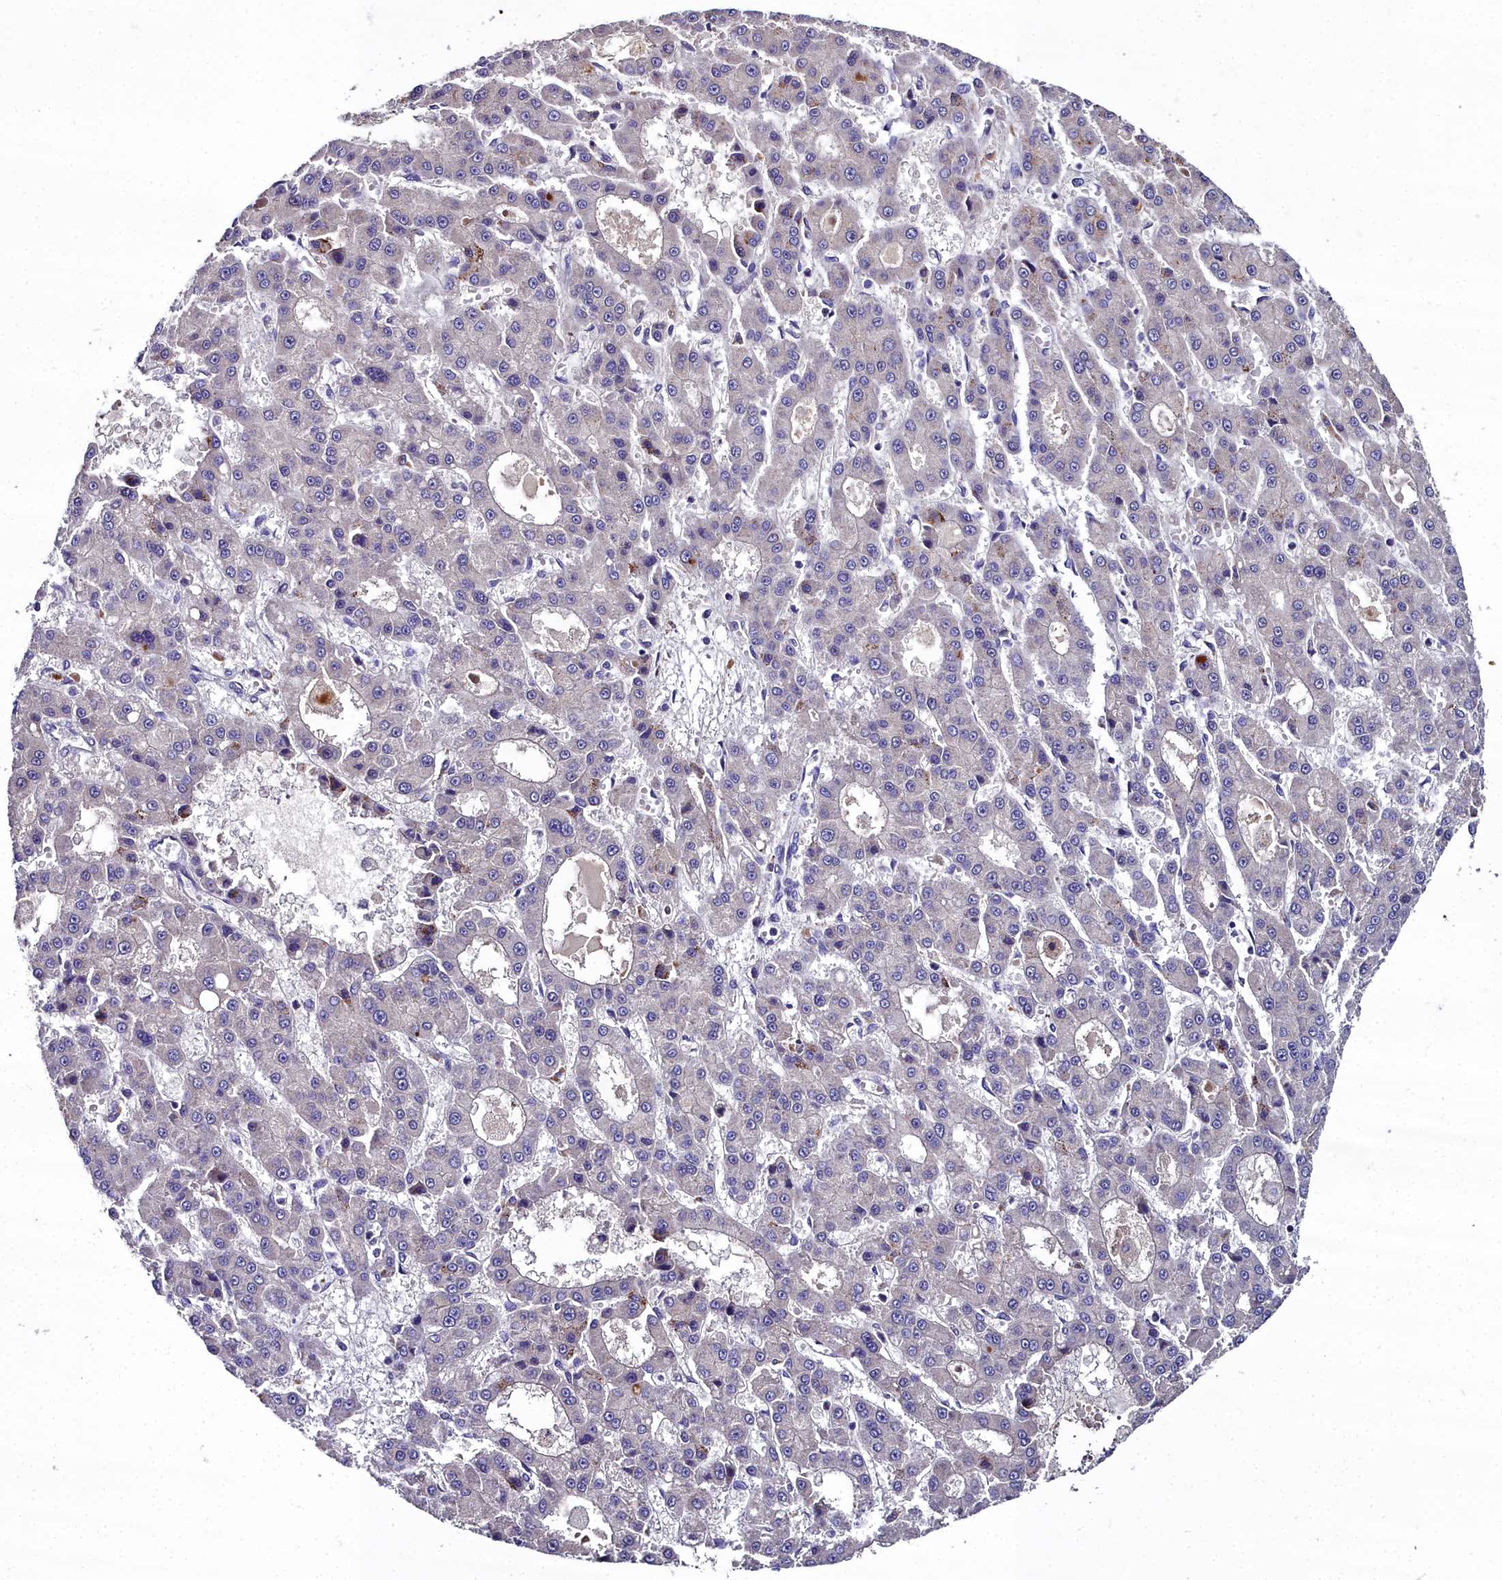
{"staining": {"intensity": "negative", "quantity": "none", "location": "none"}, "tissue": "liver cancer", "cell_type": "Tumor cells", "image_type": "cancer", "snomed": [{"axis": "morphology", "description": "Carcinoma, Hepatocellular, NOS"}, {"axis": "topography", "description": "Liver"}], "caption": "Liver hepatocellular carcinoma was stained to show a protein in brown. There is no significant expression in tumor cells.", "gene": "NT5M", "patient": {"sex": "male", "age": 70}}